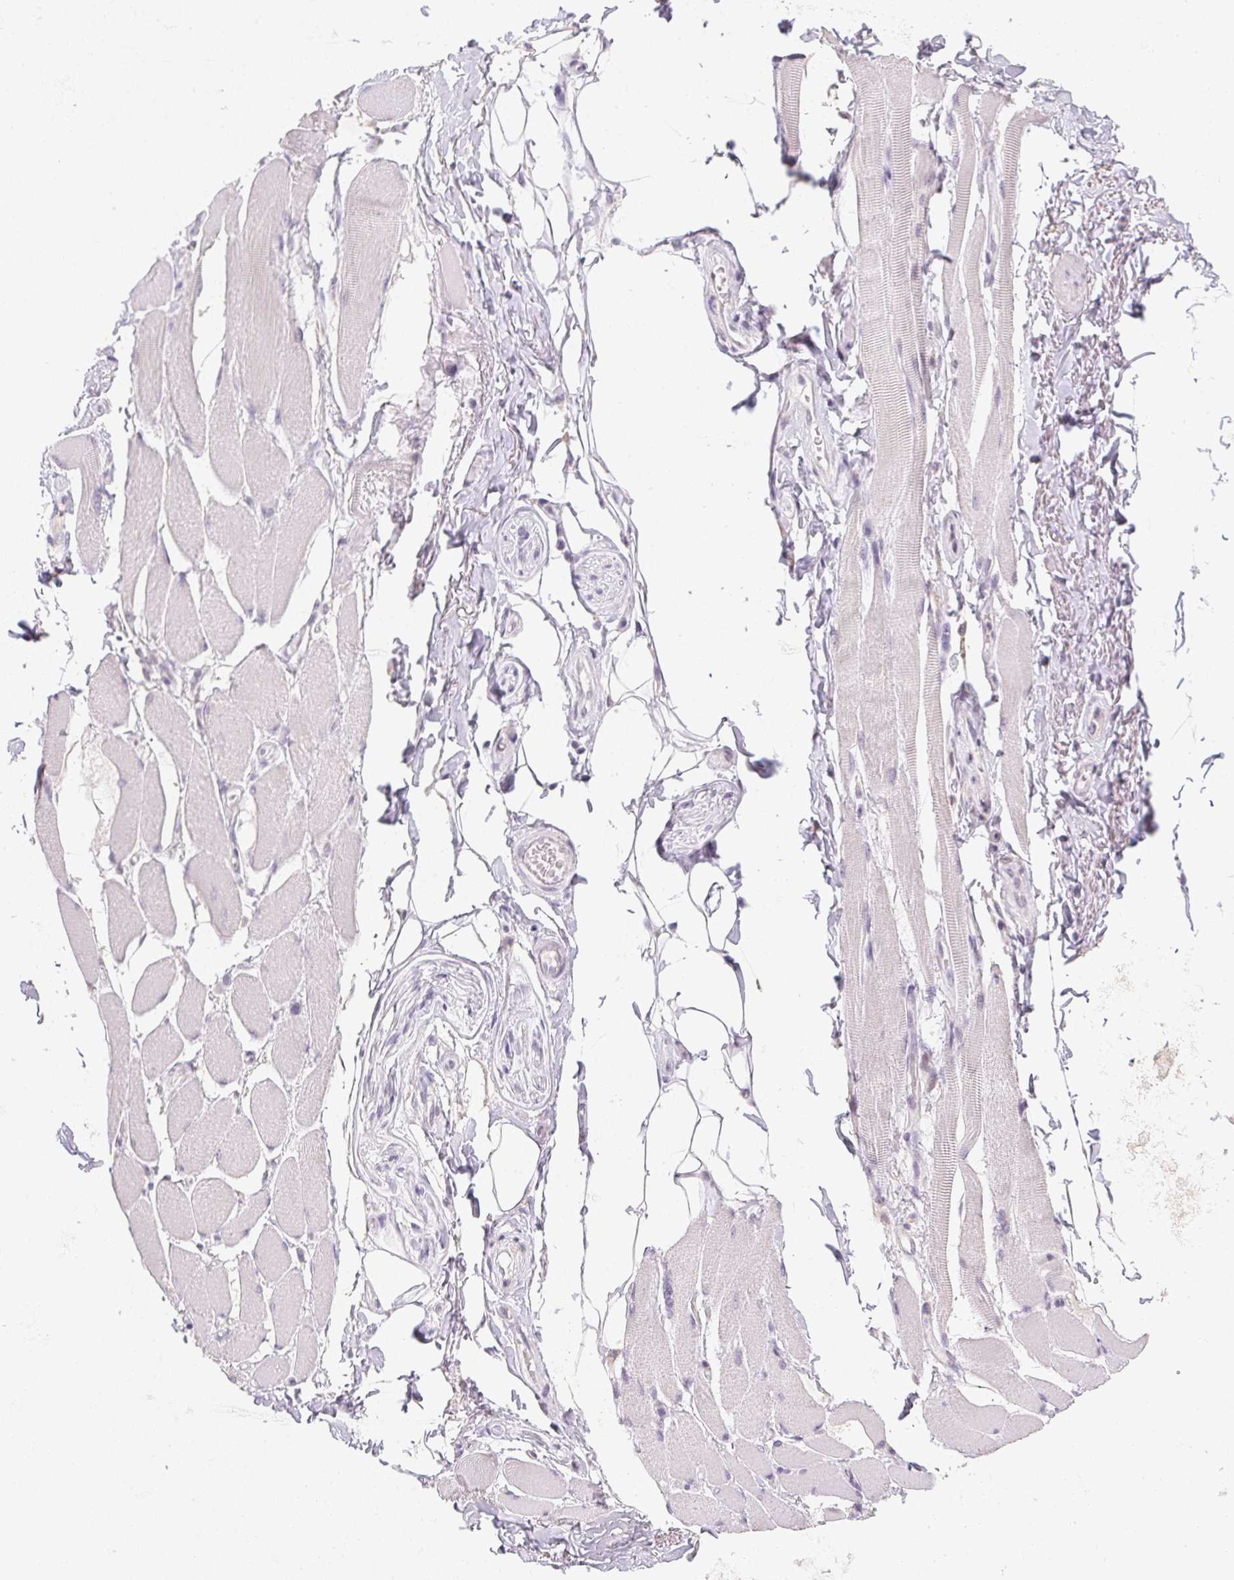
{"staining": {"intensity": "negative", "quantity": "none", "location": "none"}, "tissue": "skeletal muscle", "cell_type": "Myocytes", "image_type": "normal", "snomed": [{"axis": "morphology", "description": "Normal tissue, NOS"}, {"axis": "topography", "description": "Skeletal muscle"}, {"axis": "topography", "description": "Anal"}, {"axis": "topography", "description": "Peripheral nerve tissue"}], "caption": "Immunohistochemistry photomicrograph of unremarkable skeletal muscle stained for a protein (brown), which shows no positivity in myocytes.", "gene": "SLC6A18", "patient": {"sex": "male", "age": 53}}